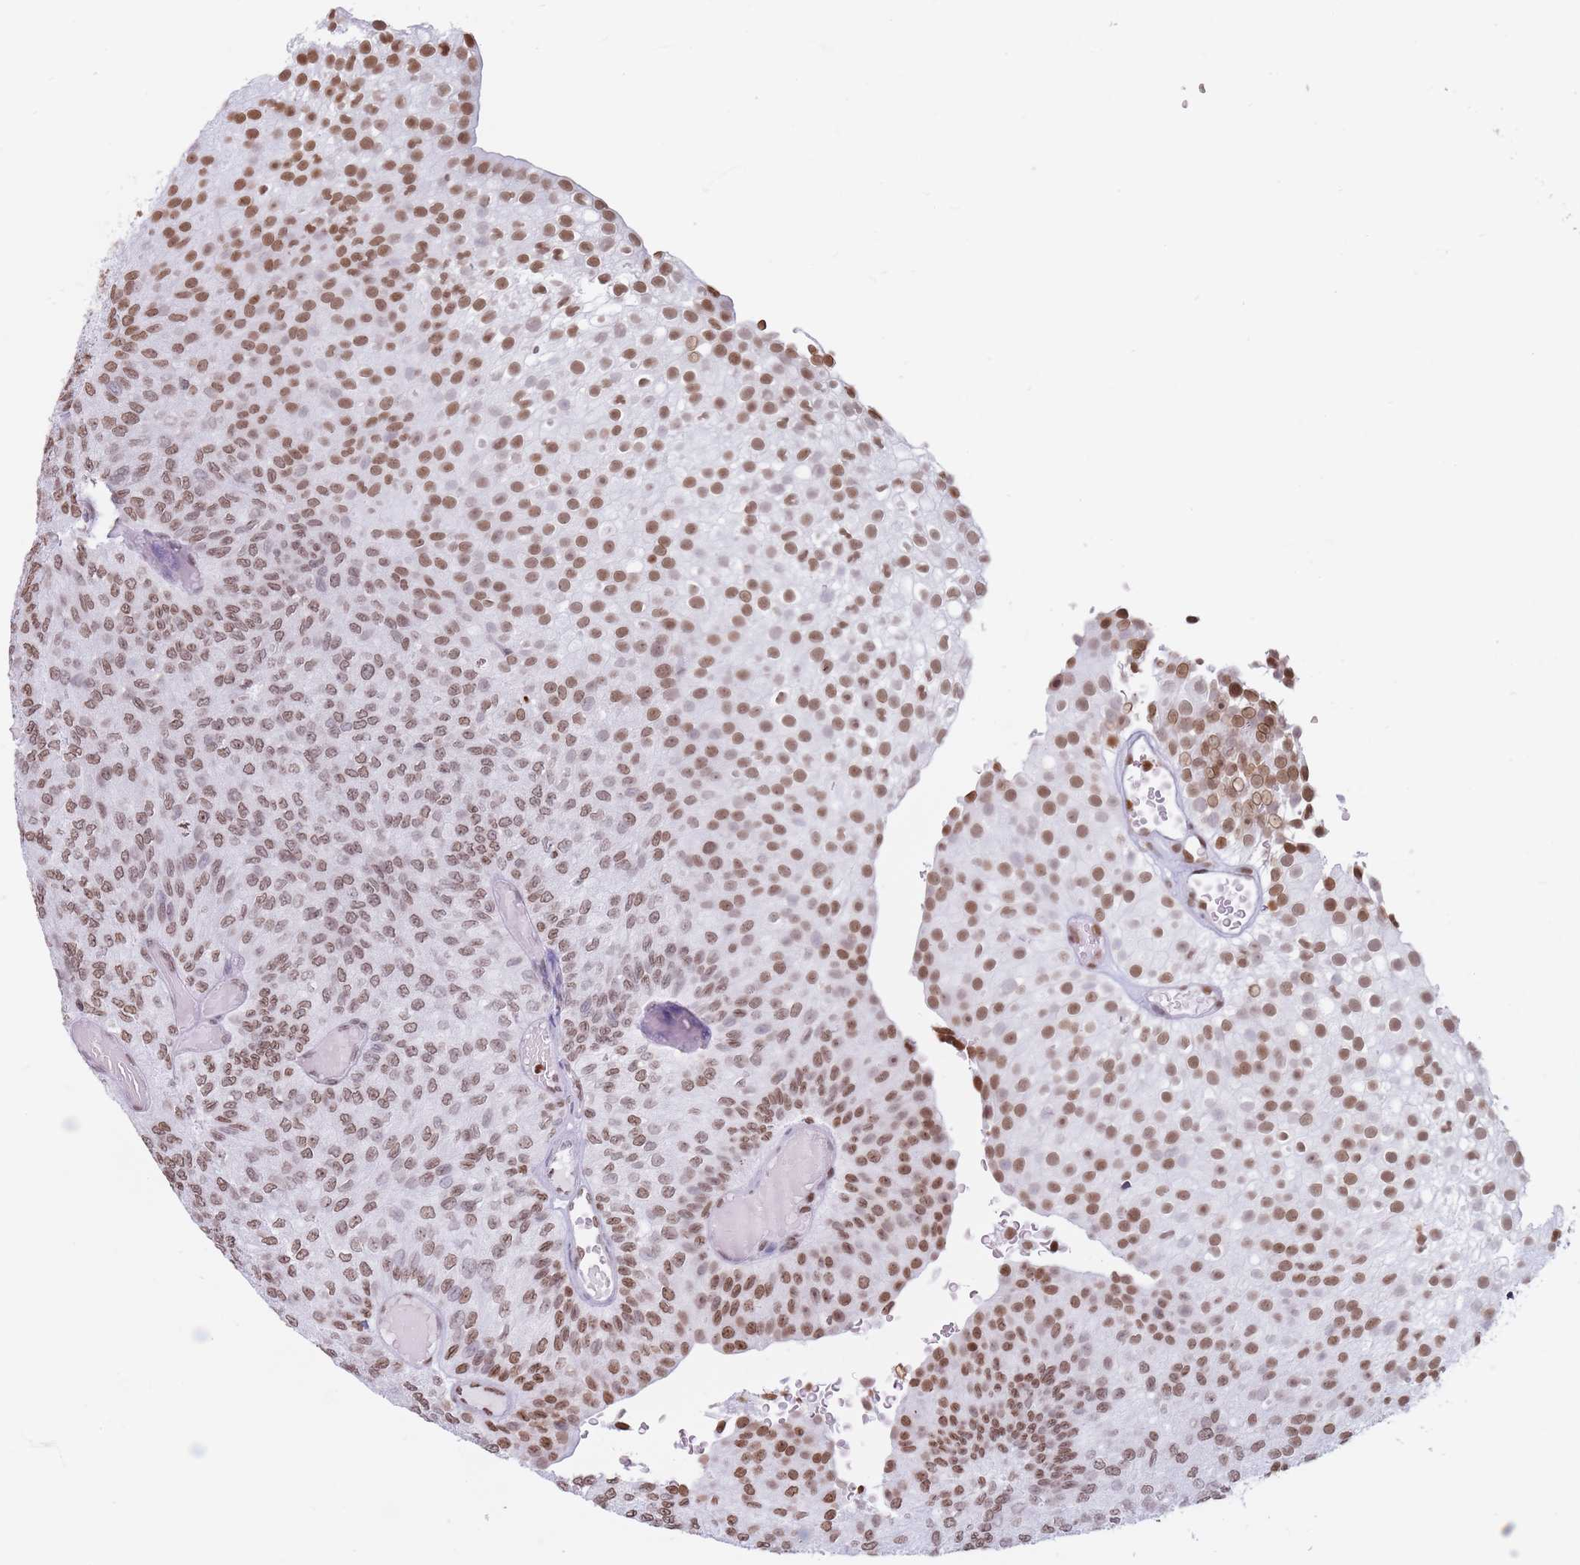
{"staining": {"intensity": "moderate", "quantity": ">75%", "location": "nuclear"}, "tissue": "urothelial cancer", "cell_type": "Tumor cells", "image_type": "cancer", "snomed": [{"axis": "morphology", "description": "Urothelial carcinoma, Low grade"}, {"axis": "topography", "description": "Urinary bladder"}], "caption": "A histopathology image showing moderate nuclear expression in approximately >75% of tumor cells in urothelial carcinoma (low-grade), as visualized by brown immunohistochemical staining.", "gene": "RYK", "patient": {"sex": "male", "age": 78}}